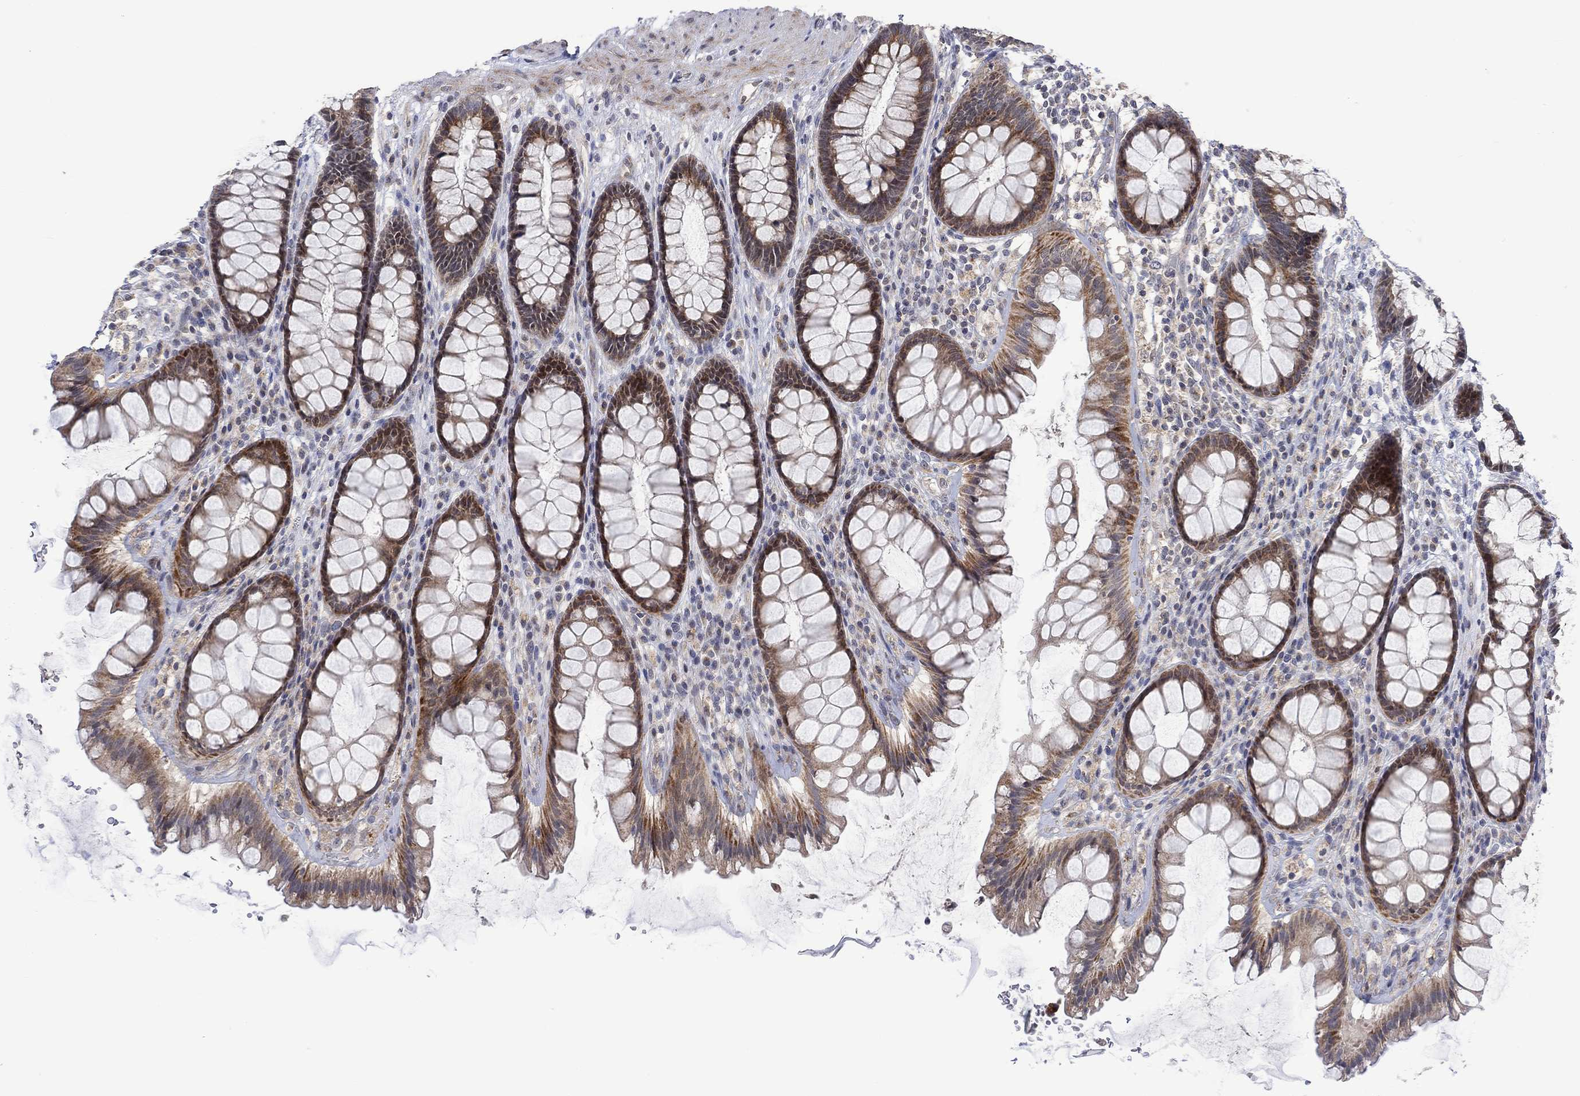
{"staining": {"intensity": "moderate", "quantity": ">75%", "location": "cytoplasmic/membranous"}, "tissue": "rectum", "cell_type": "Glandular cells", "image_type": "normal", "snomed": [{"axis": "morphology", "description": "Normal tissue, NOS"}, {"axis": "topography", "description": "Rectum"}], "caption": "DAB immunohistochemical staining of unremarkable rectum reveals moderate cytoplasmic/membranous protein expression in about >75% of glandular cells. The protein of interest is shown in brown color, while the nuclei are stained blue.", "gene": "SLC48A1", "patient": {"sex": "male", "age": 72}}